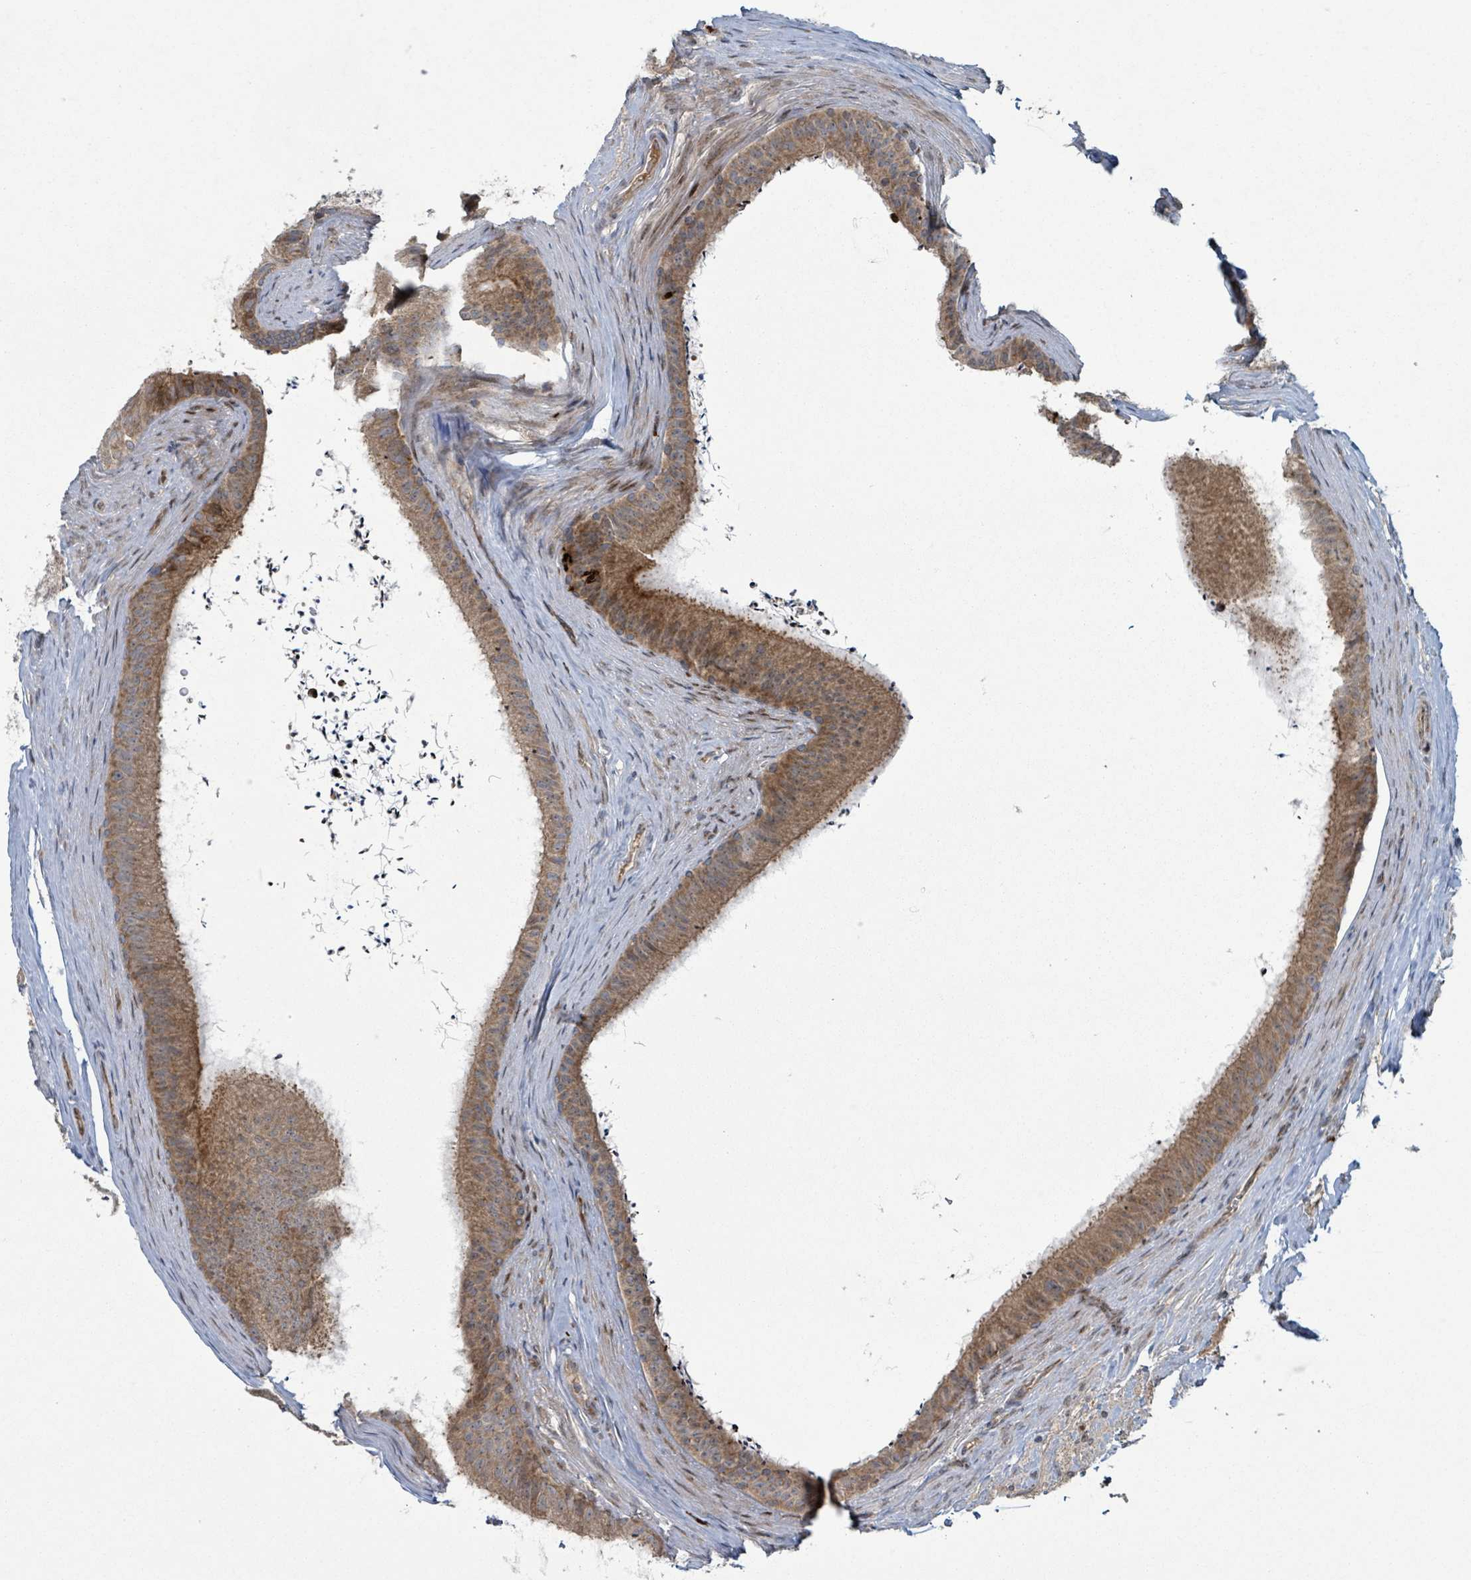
{"staining": {"intensity": "moderate", "quantity": ">75%", "location": "cytoplasmic/membranous"}, "tissue": "epididymis", "cell_type": "Glandular cells", "image_type": "normal", "snomed": [{"axis": "morphology", "description": "Normal tissue, NOS"}, {"axis": "topography", "description": "Testis"}, {"axis": "topography", "description": "Epididymis"}], "caption": "Immunohistochemical staining of unremarkable epididymis reveals >75% levels of moderate cytoplasmic/membranous protein positivity in about >75% of glandular cells. The staining was performed using DAB, with brown indicating positive protein expression. Nuclei are stained blue with hematoxylin.", "gene": "OR51E1", "patient": {"sex": "male", "age": 41}}